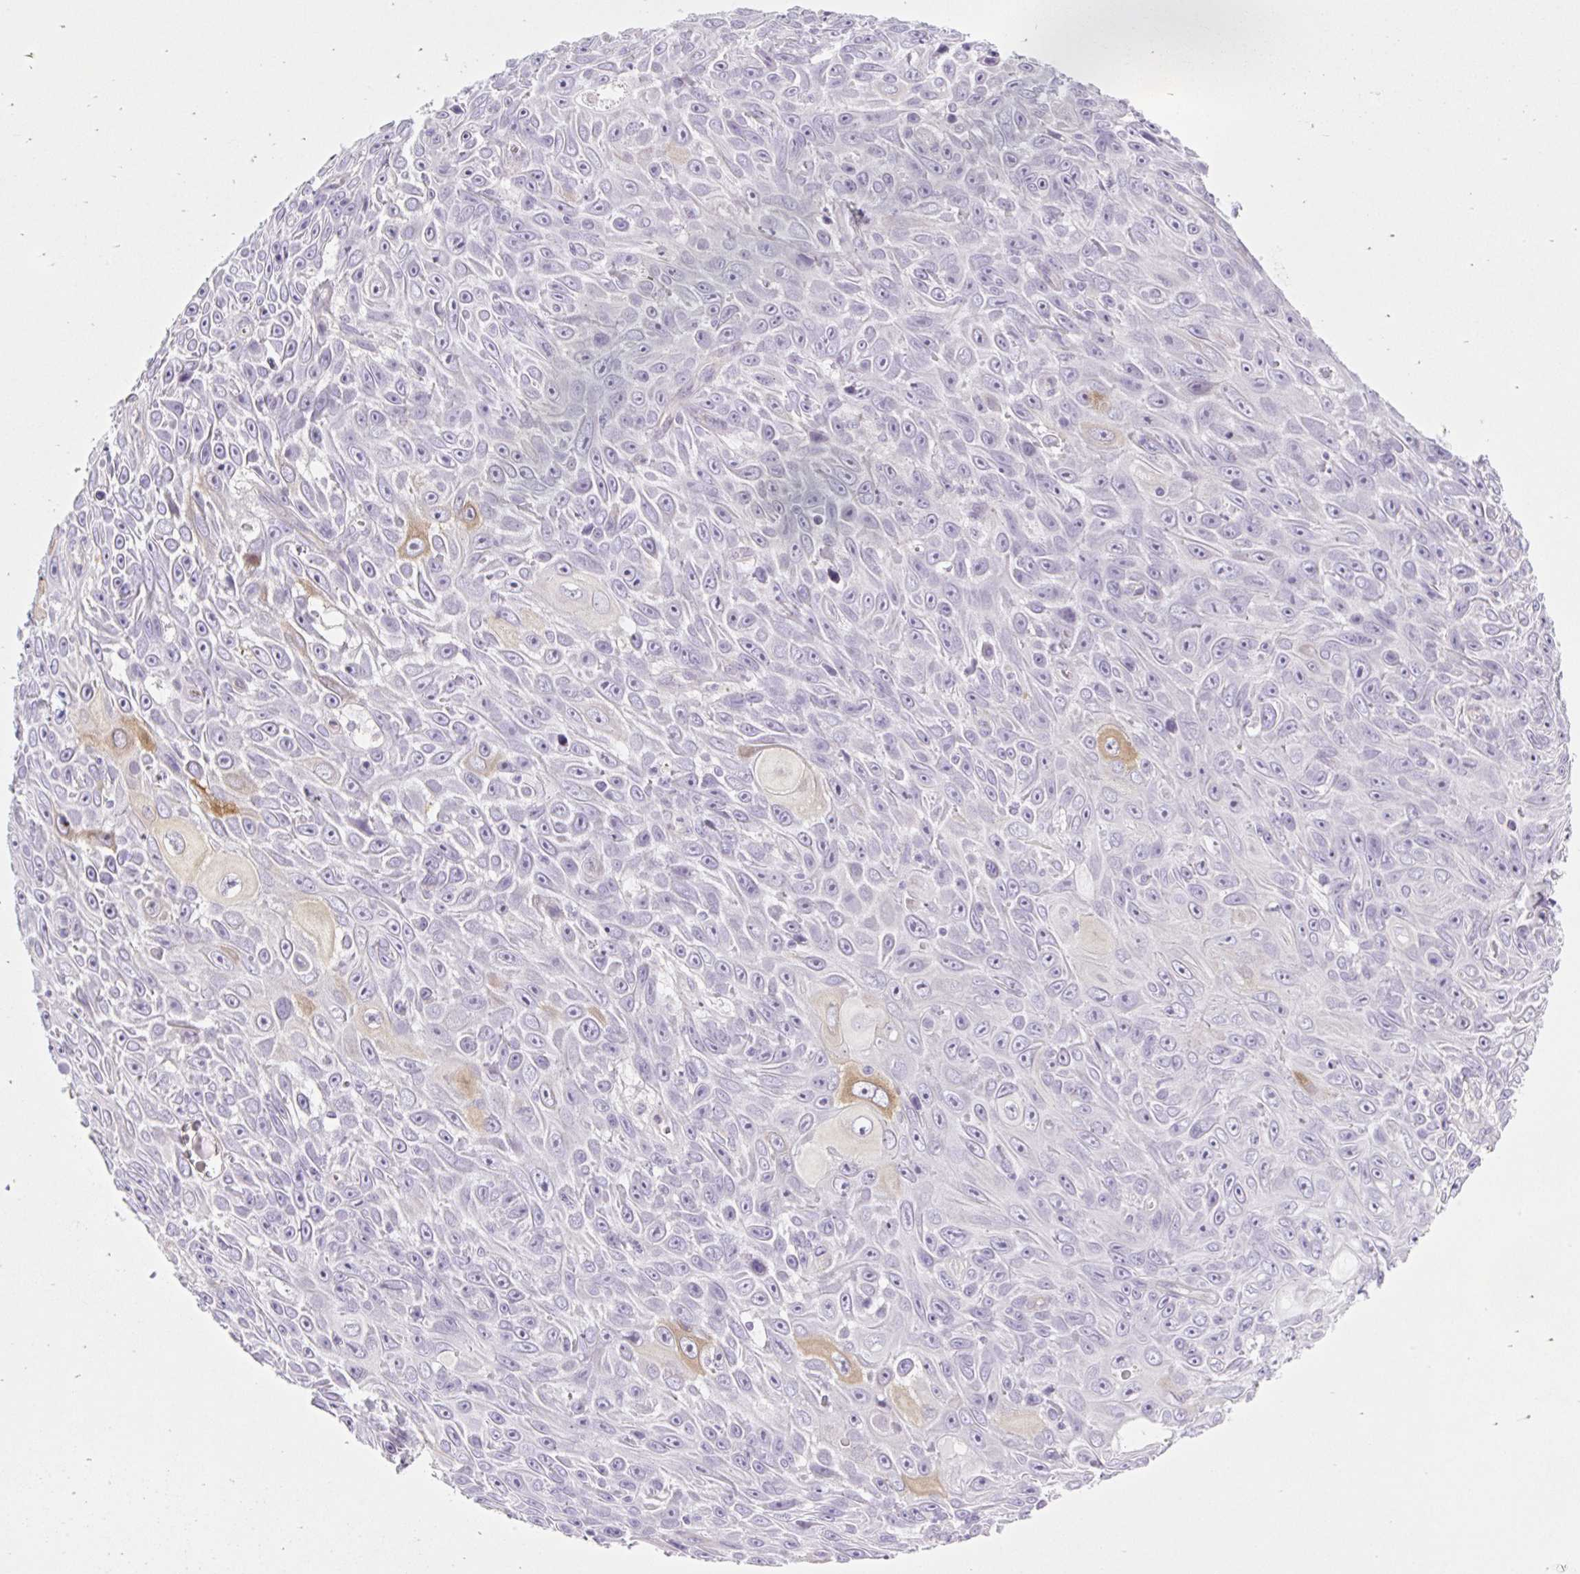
{"staining": {"intensity": "weak", "quantity": "<25%", "location": "cytoplasmic/membranous"}, "tissue": "skin cancer", "cell_type": "Tumor cells", "image_type": "cancer", "snomed": [{"axis": "morphology", "description": "Squamous cell carcinoma, NOS"}, {"axis": "topography", "description": "Skin"}], "caption": "Micrograph shows no significant protein positivity in tumor cells of skin cancer (squamous cell carcinoma).", "gene": "BCAS1", "patient": {"sex": "male", "age": 82}}